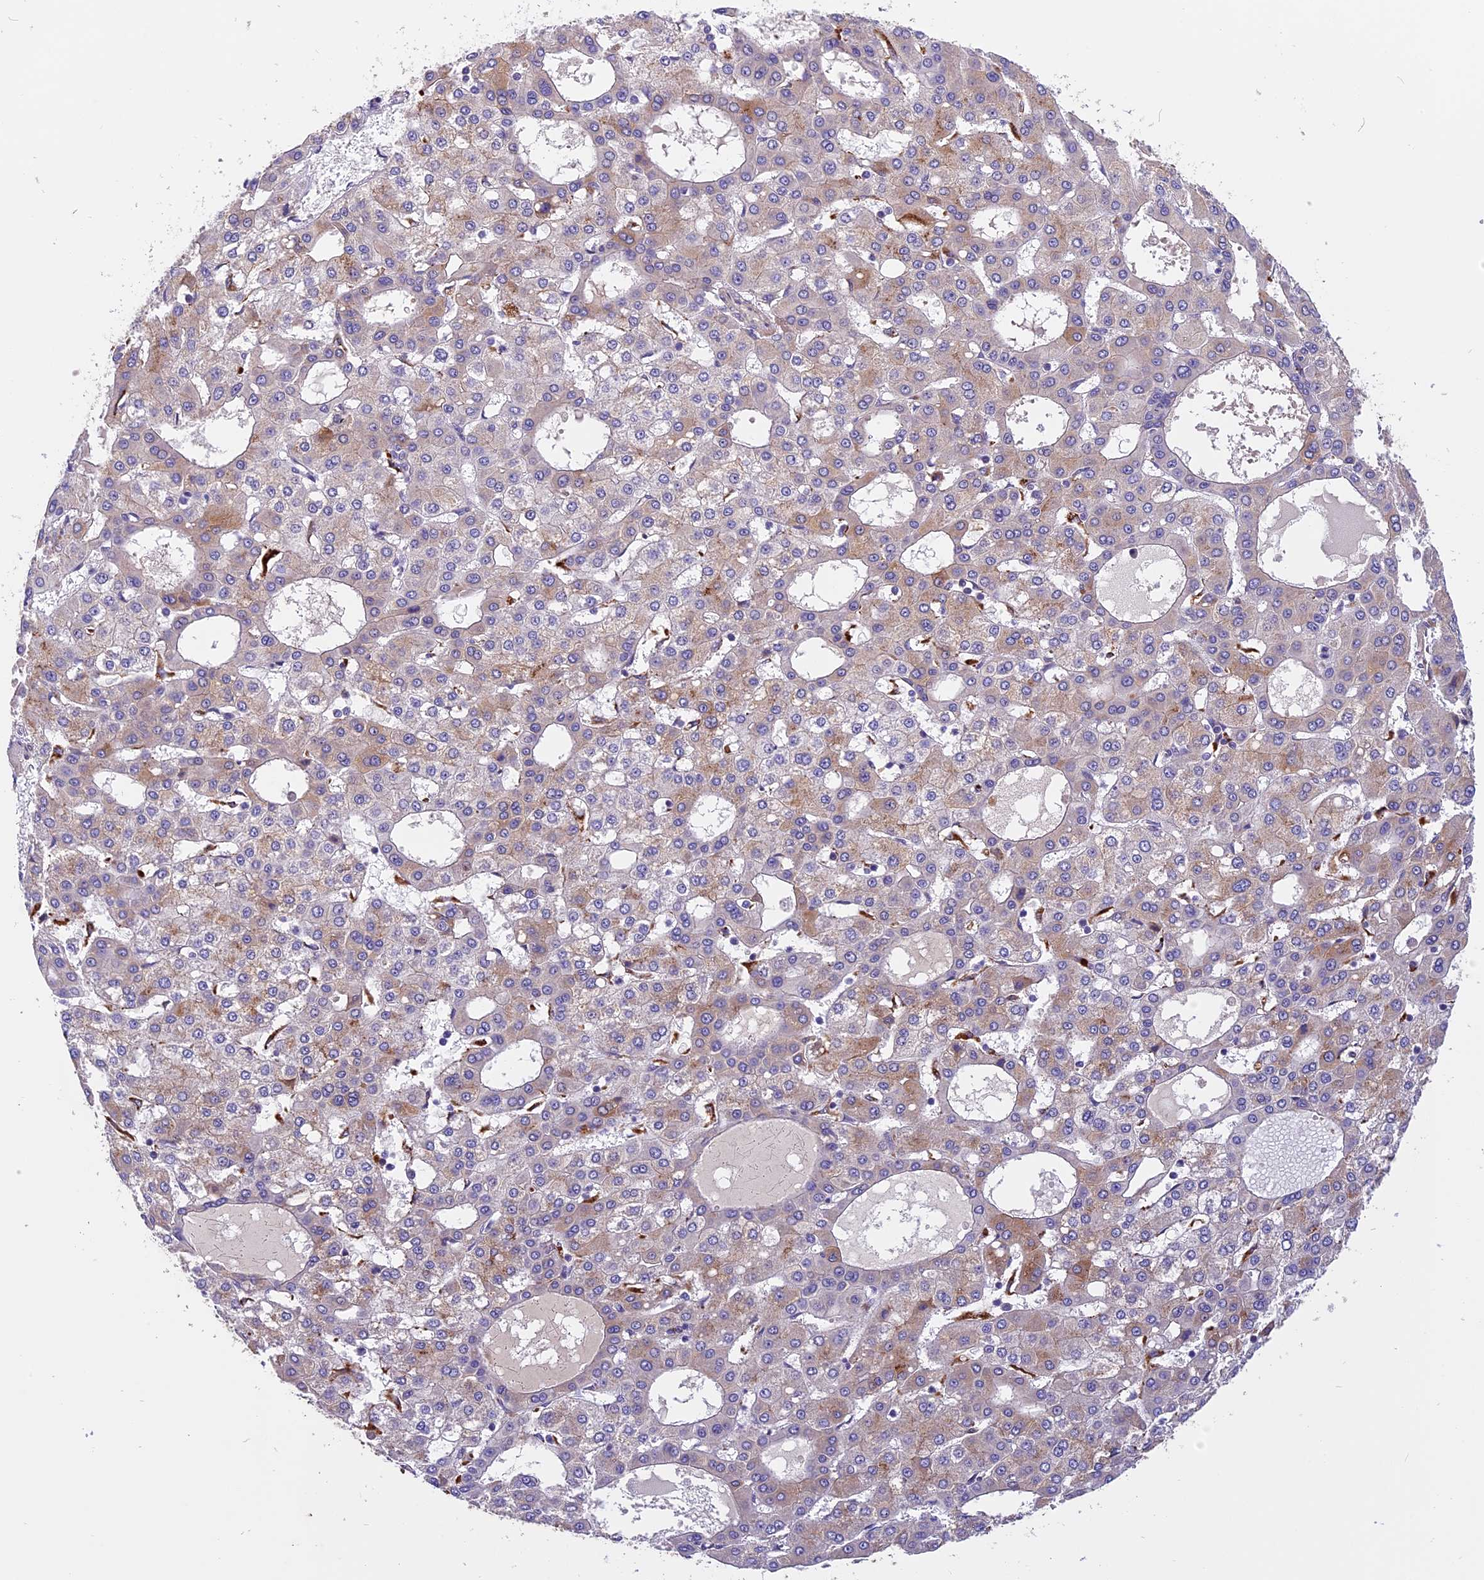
{"staining": {"intensity": "moderate", "quantity": "<25%", "location": "cytoplasmic/membranous"}, "tissue": "liver cancer", "cell_type": "Tumor cells", "image_type": "cancer", "snomed": [{"axis": "morphology", "description": "Carcinoma, Hepatocellular, NOS"}, {"axis": "topography", "description": "Liver"}], "caption": "There is low levels of moderate cytoplasmic/membranous positivity in tumor cells of liver cancer (hepatocellular carcinoma), as demonstrated by immunohistochemical staining (brown color).", "gene": "COPE", "patient": {"sex": "male", "age": 47}}